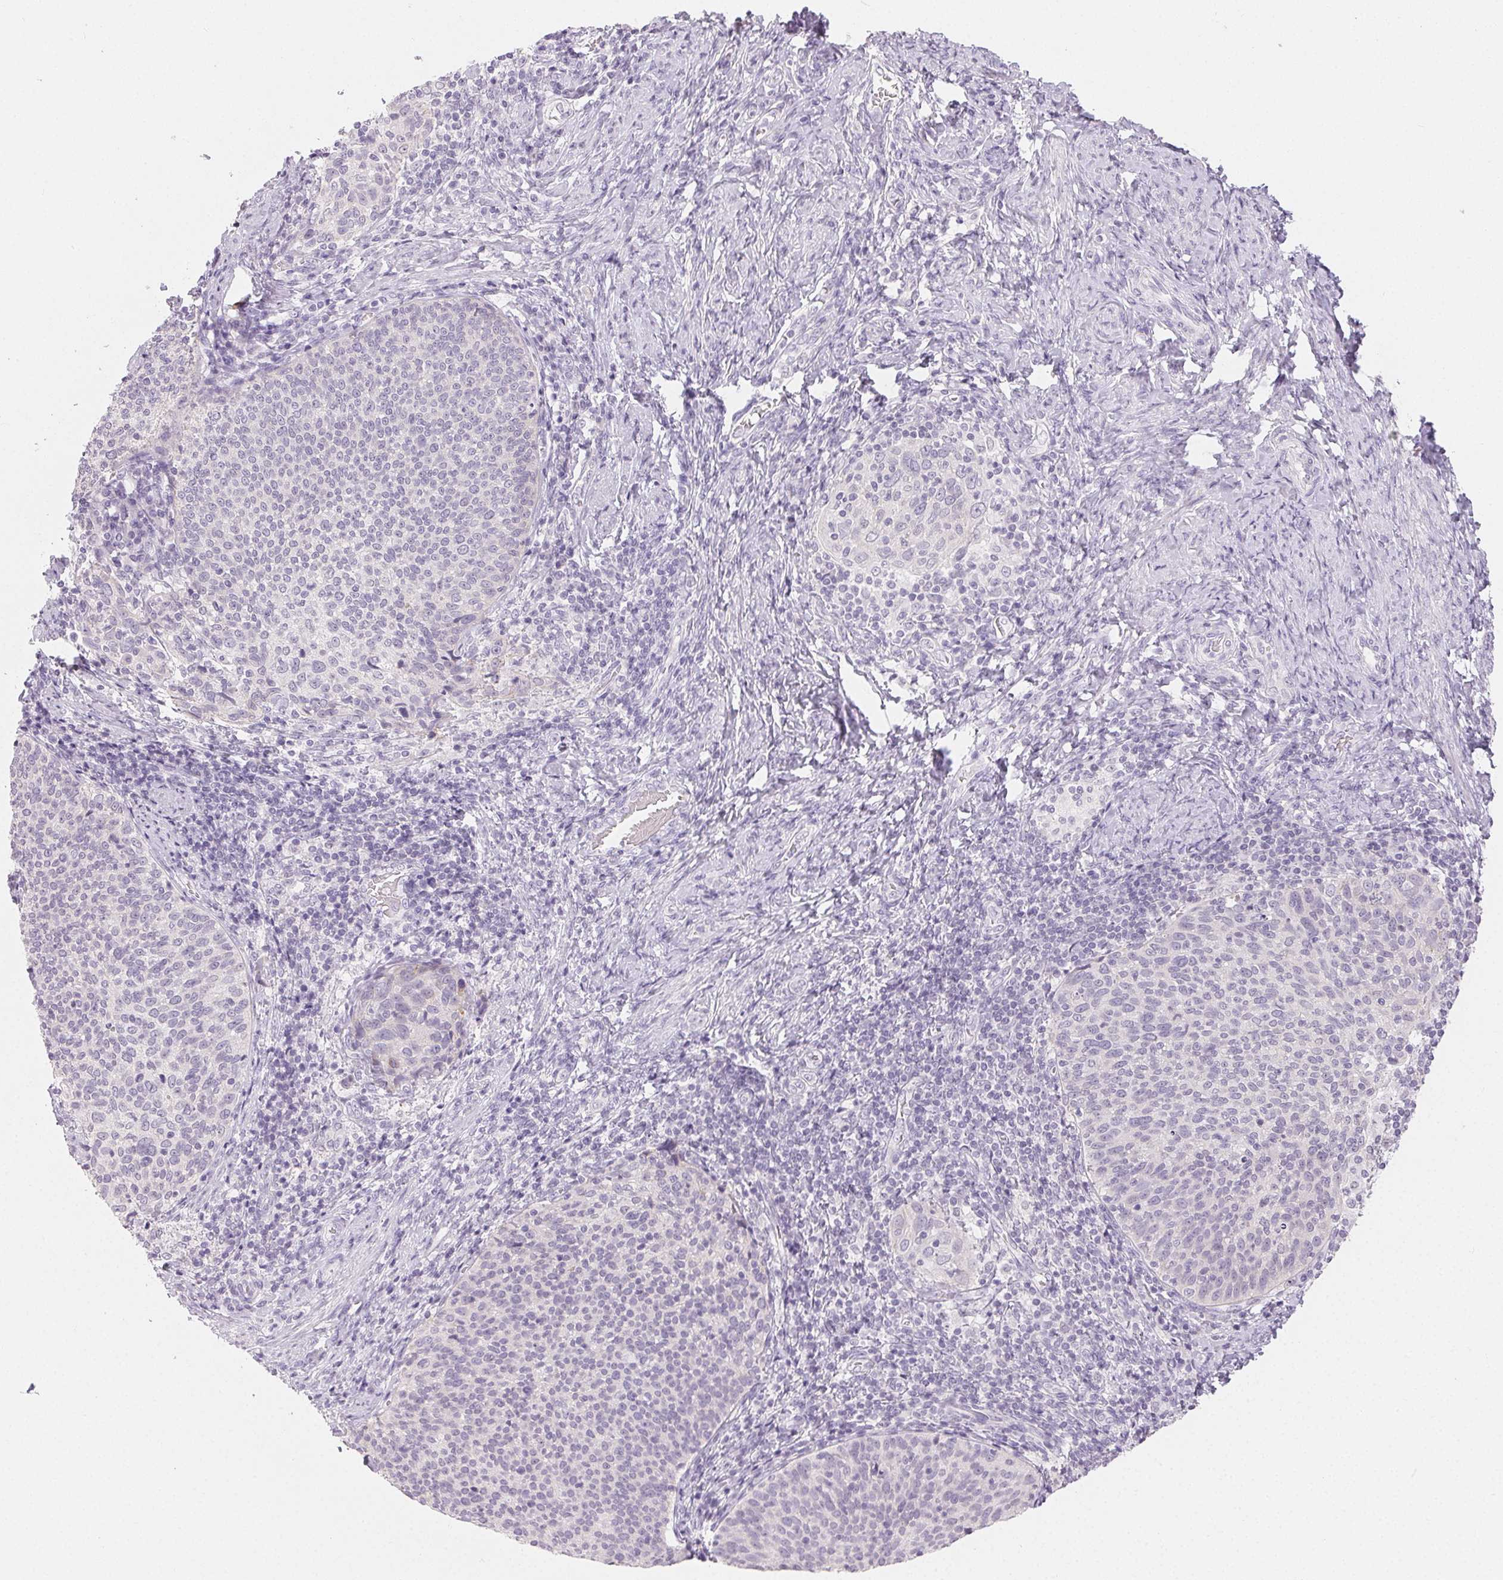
{"staining": {"intensity": "negative", "quantity": "none", "location": "none"}, "tissue": "cervical cancer", "cell_type": "Tumor cells", "image_type": "cancer", "snomed": [{"axis": "morphology", "description": "Squamous cell carcinoma, NOS"}, {"axis": "topography", "description": "Cervix"}], "caption": "This histopathology image is of cervical squamous cell carcinoma stained with immunohistochemistry (IHC) to label a protein in brown with the nuclei are counter-stained blue. There is no positivity in tumor cells.", "gene": "SFTPD", "patient": {"sex": "female", "age": 61}}